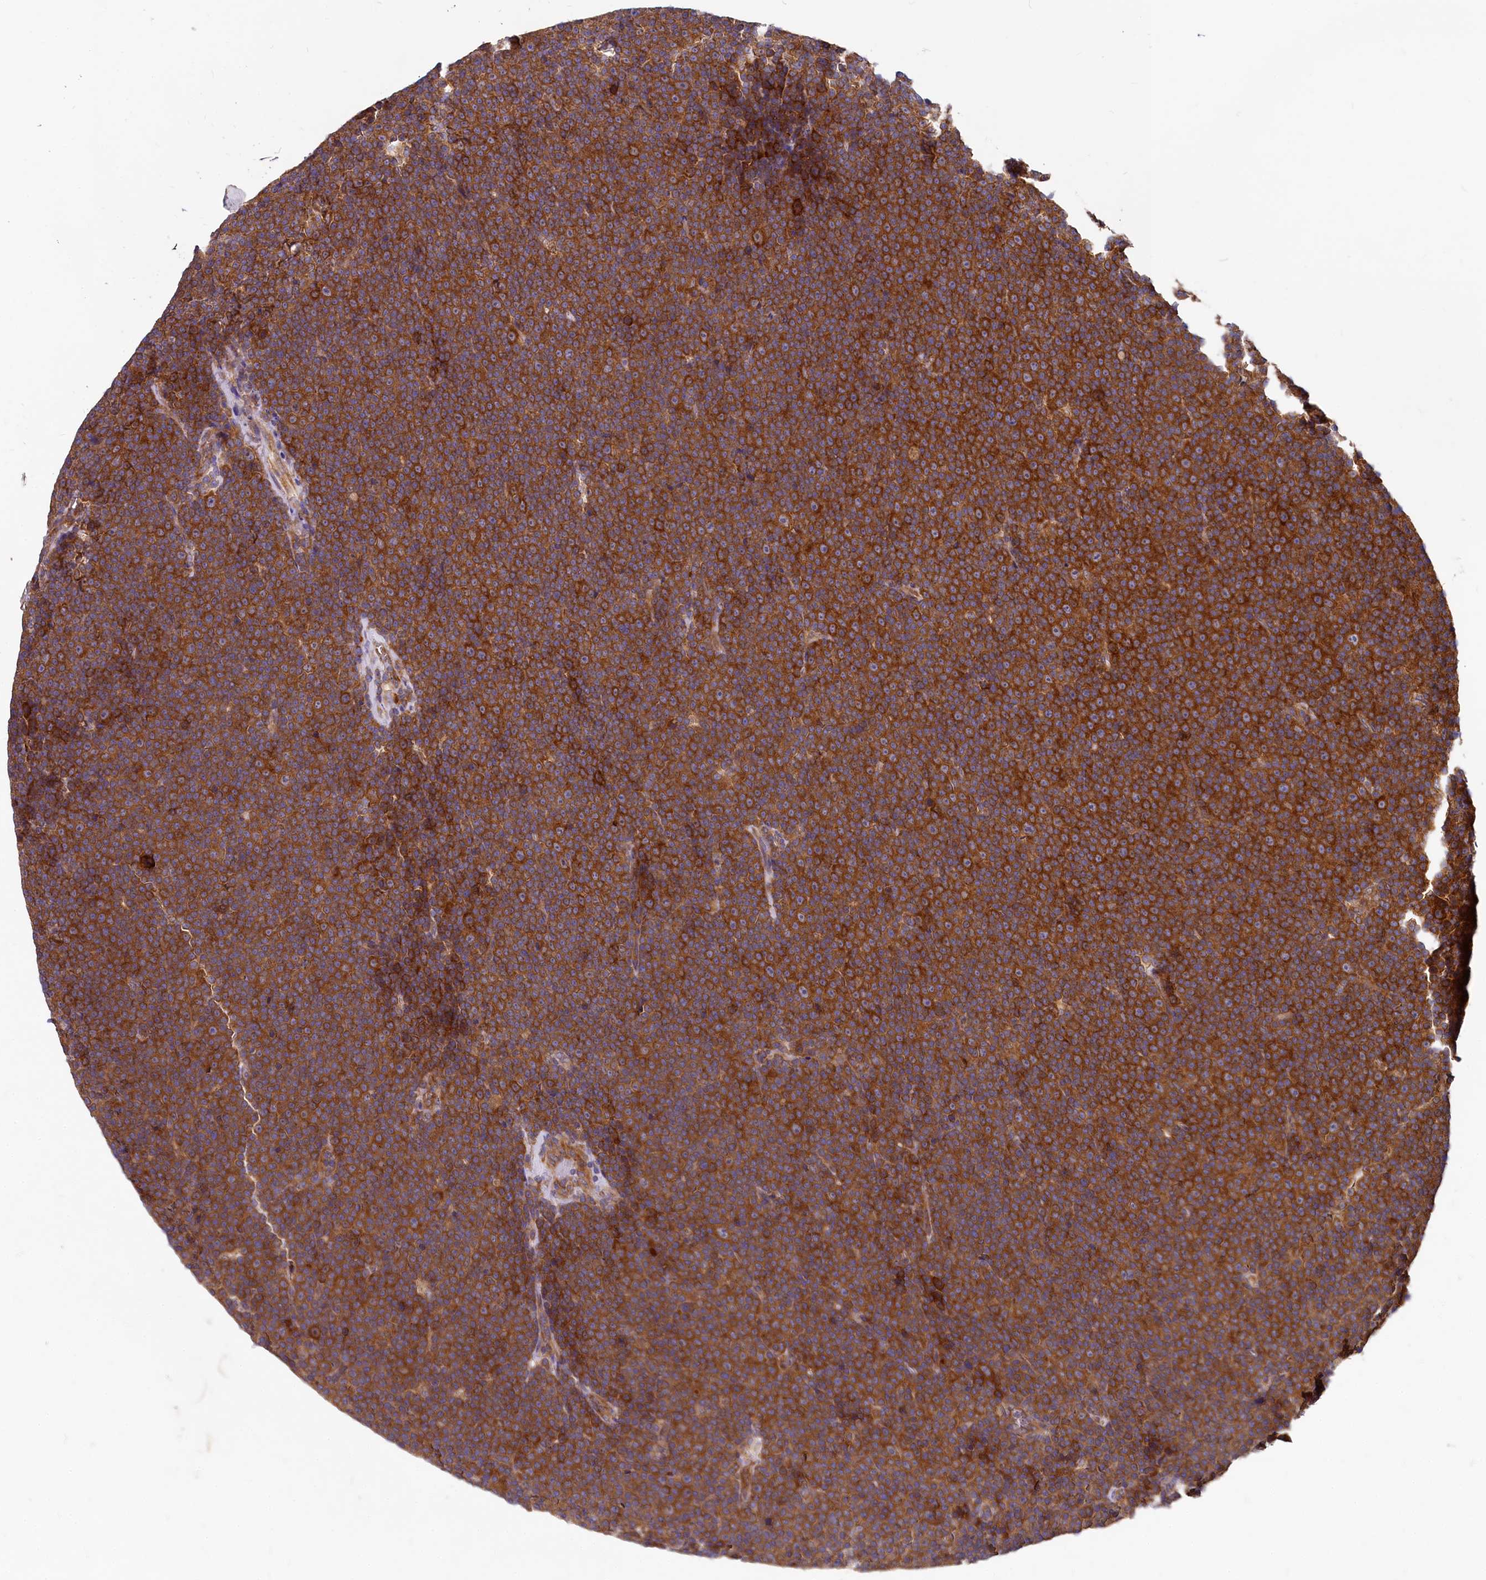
{"staining": {"intensity": "strong", "quantity": ">75%", "location": "cytoplasmic/membranous"}, "tissue": "lymphoma", "cell_type": "Tumor cells", "image_type": "cancer", "snomed": [{"axis": "morphology", "description": "Malignant lymphoma, non-Hodgkin's type, Low grade"}, {"axis": "topography", "description": "Lymph node"}], "caption": "Tumor cells display strong cytoplasmic/membranous expression in about >75% of cells in lymphoma. The staining was performed using DAB, with brown indicating positive protein expression. Nuclei are stained blue with hematoxylin.", "gene": "EIF2B2", "patient": {"sex": "female", "age": 67}}